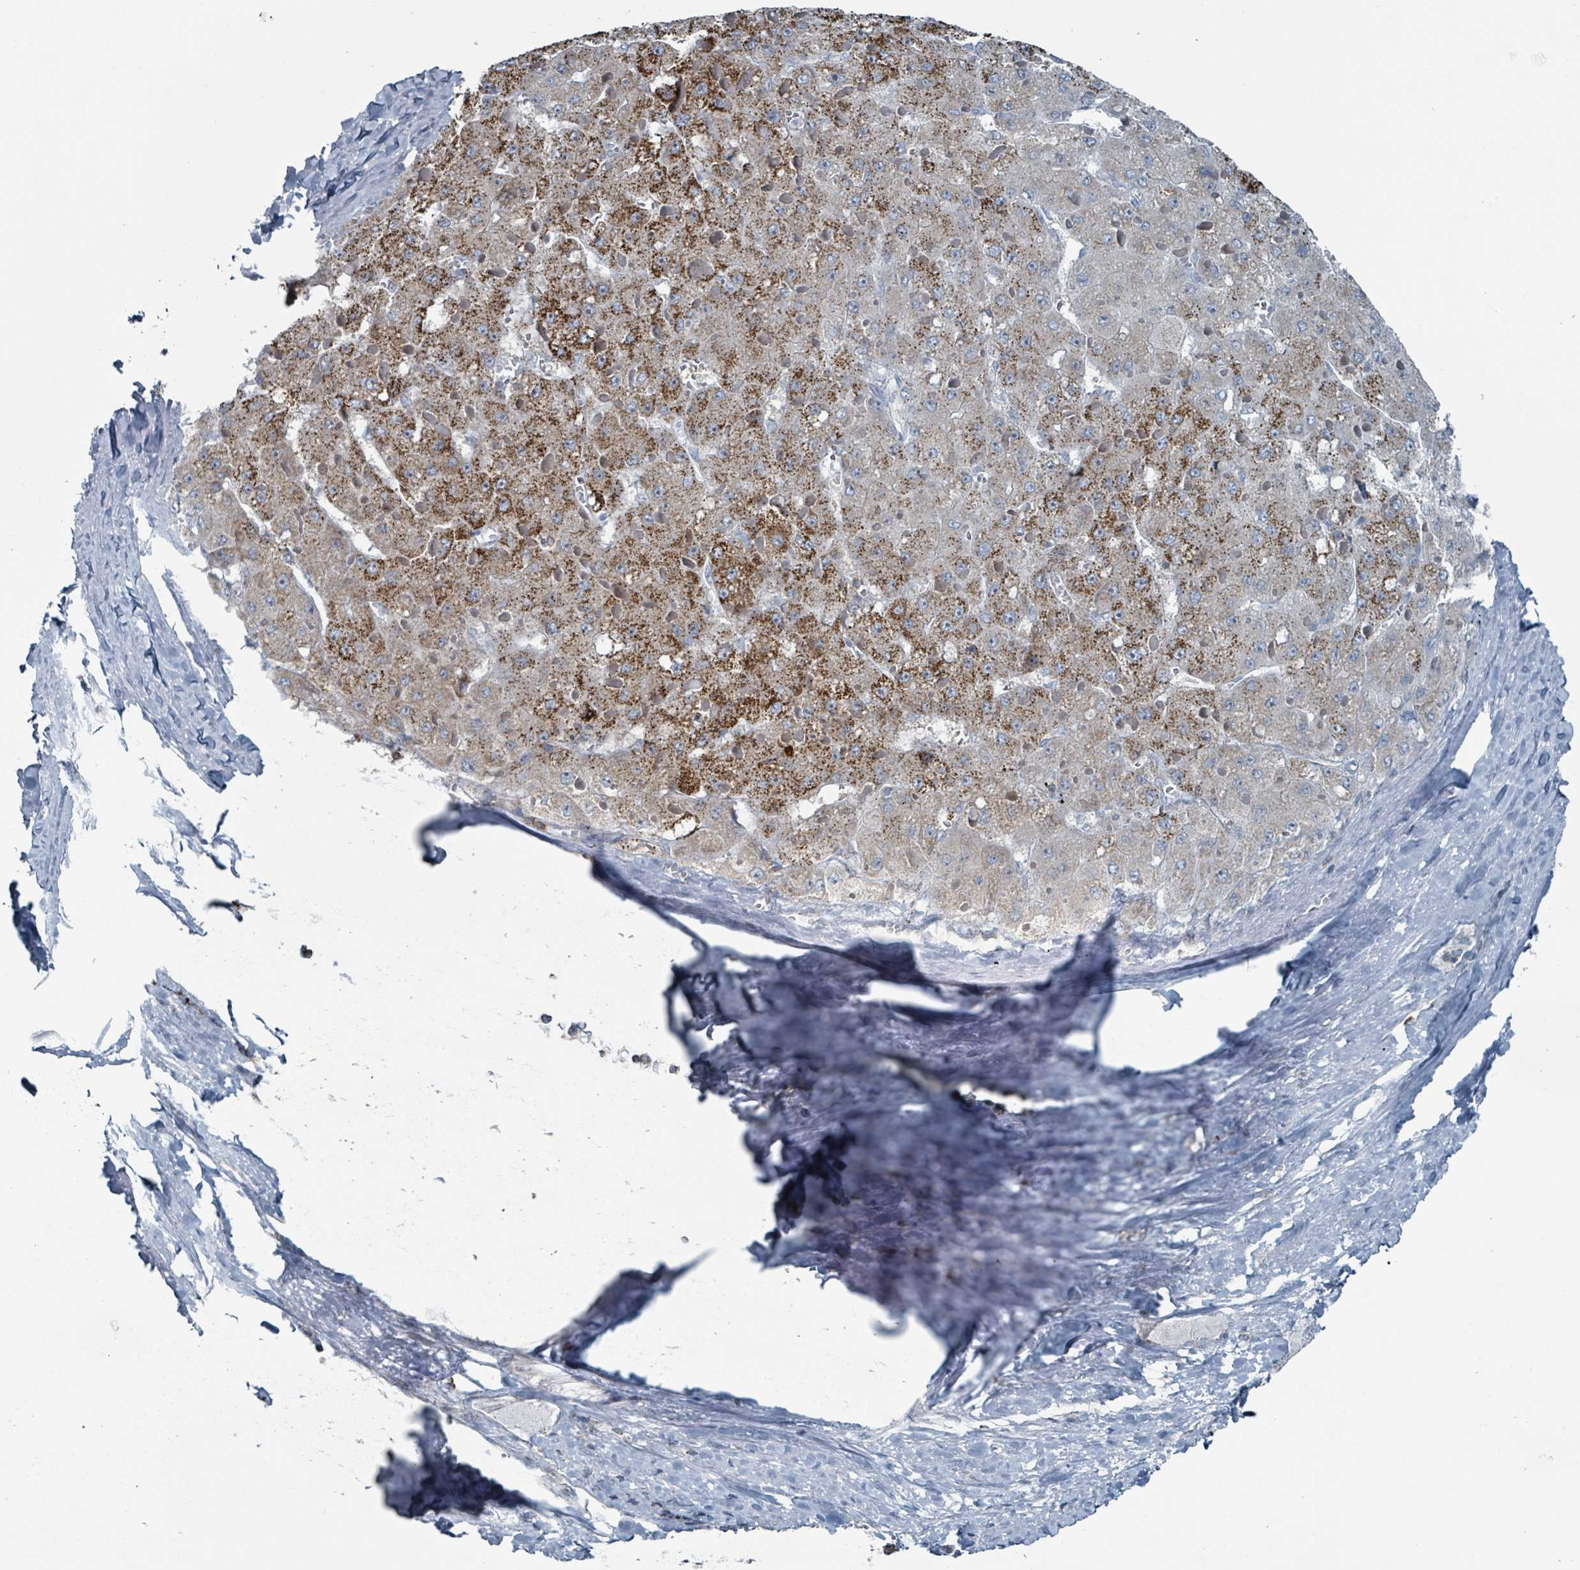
{"staining": {"intensity": "strong", "quantity": "25%-75%", "location": "cytoplasmic/membranous"}, "tissue": "liver cancer", "cell_type": "Tumor cells", "image_type": "cancer", "snomed": [{"axis": "morphology", "description": "Carcinoma, Hepatocellular, NOS"}, {"axis": "topography", "description": "Liver"}], "caption": "Hepatocellular carcinoma (liver) tissue shows strong cytoplasmic/membranous staining in about 25%-75% of tumor cells, visualized by immunohistochemistry.", "gene": "ABHD18", "patient": {"sex": "female", "age": 73}}